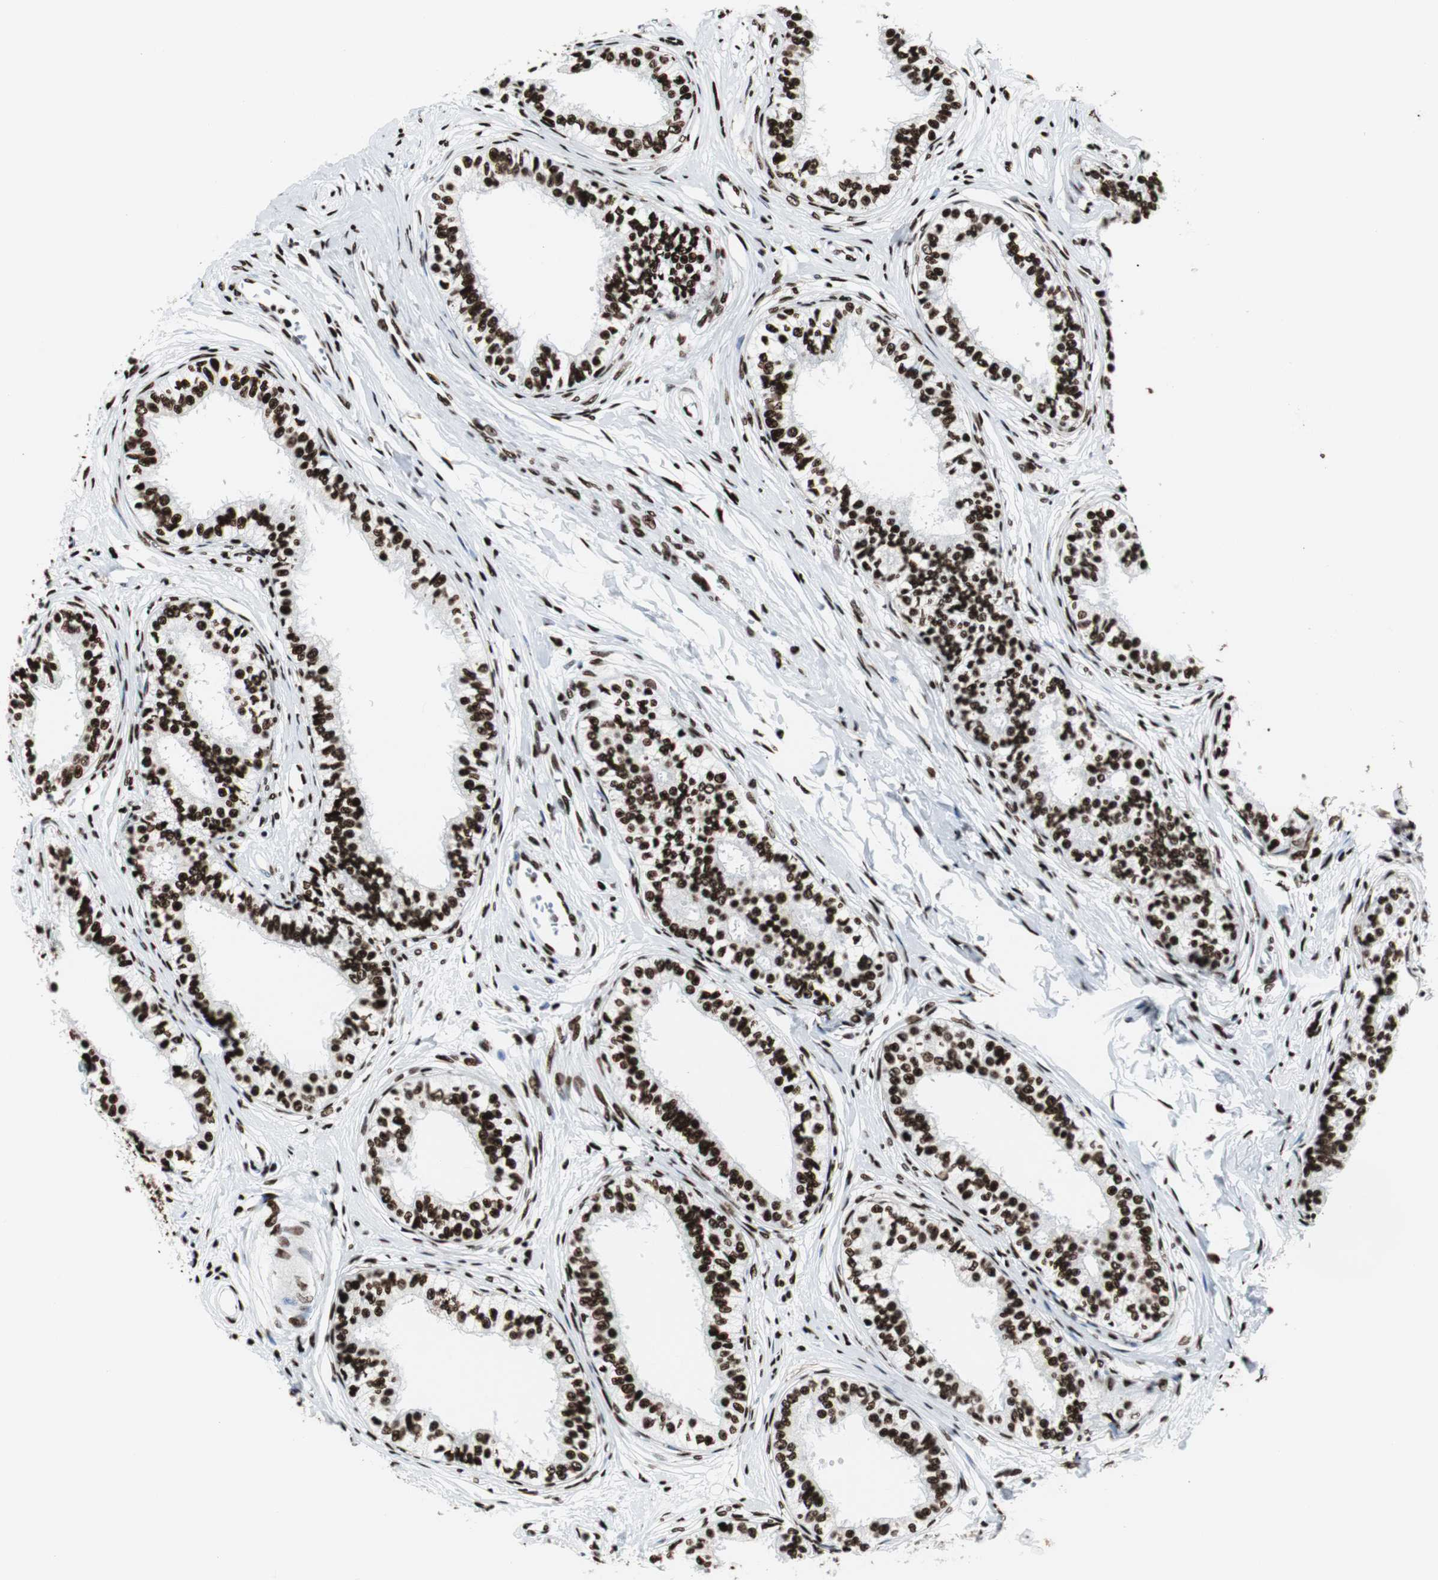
{"staining": {"intensity": "strong", "quantity": ">75%", "location": "nuclear"}, "tissue": "epididymis", "cell_type": "Glandular cells", "image_type": "normal", "snomed": [{"axis": "morphology", "description": "Normal tissue, NOS"}, {"axis": "morphology", "description": "Adenocarcinoma, metastatic, NOS"}, {"axis": "topography", "description": "Testis"}, {"axis": "topography", "description": "Epididymis"}], "caption": "Epididymis stained with IHC demonstrates strong nuclear positivity in about >75% of glandular cells.", "gene": "NCL", "patient": {"sex": "male", "age": 26}}